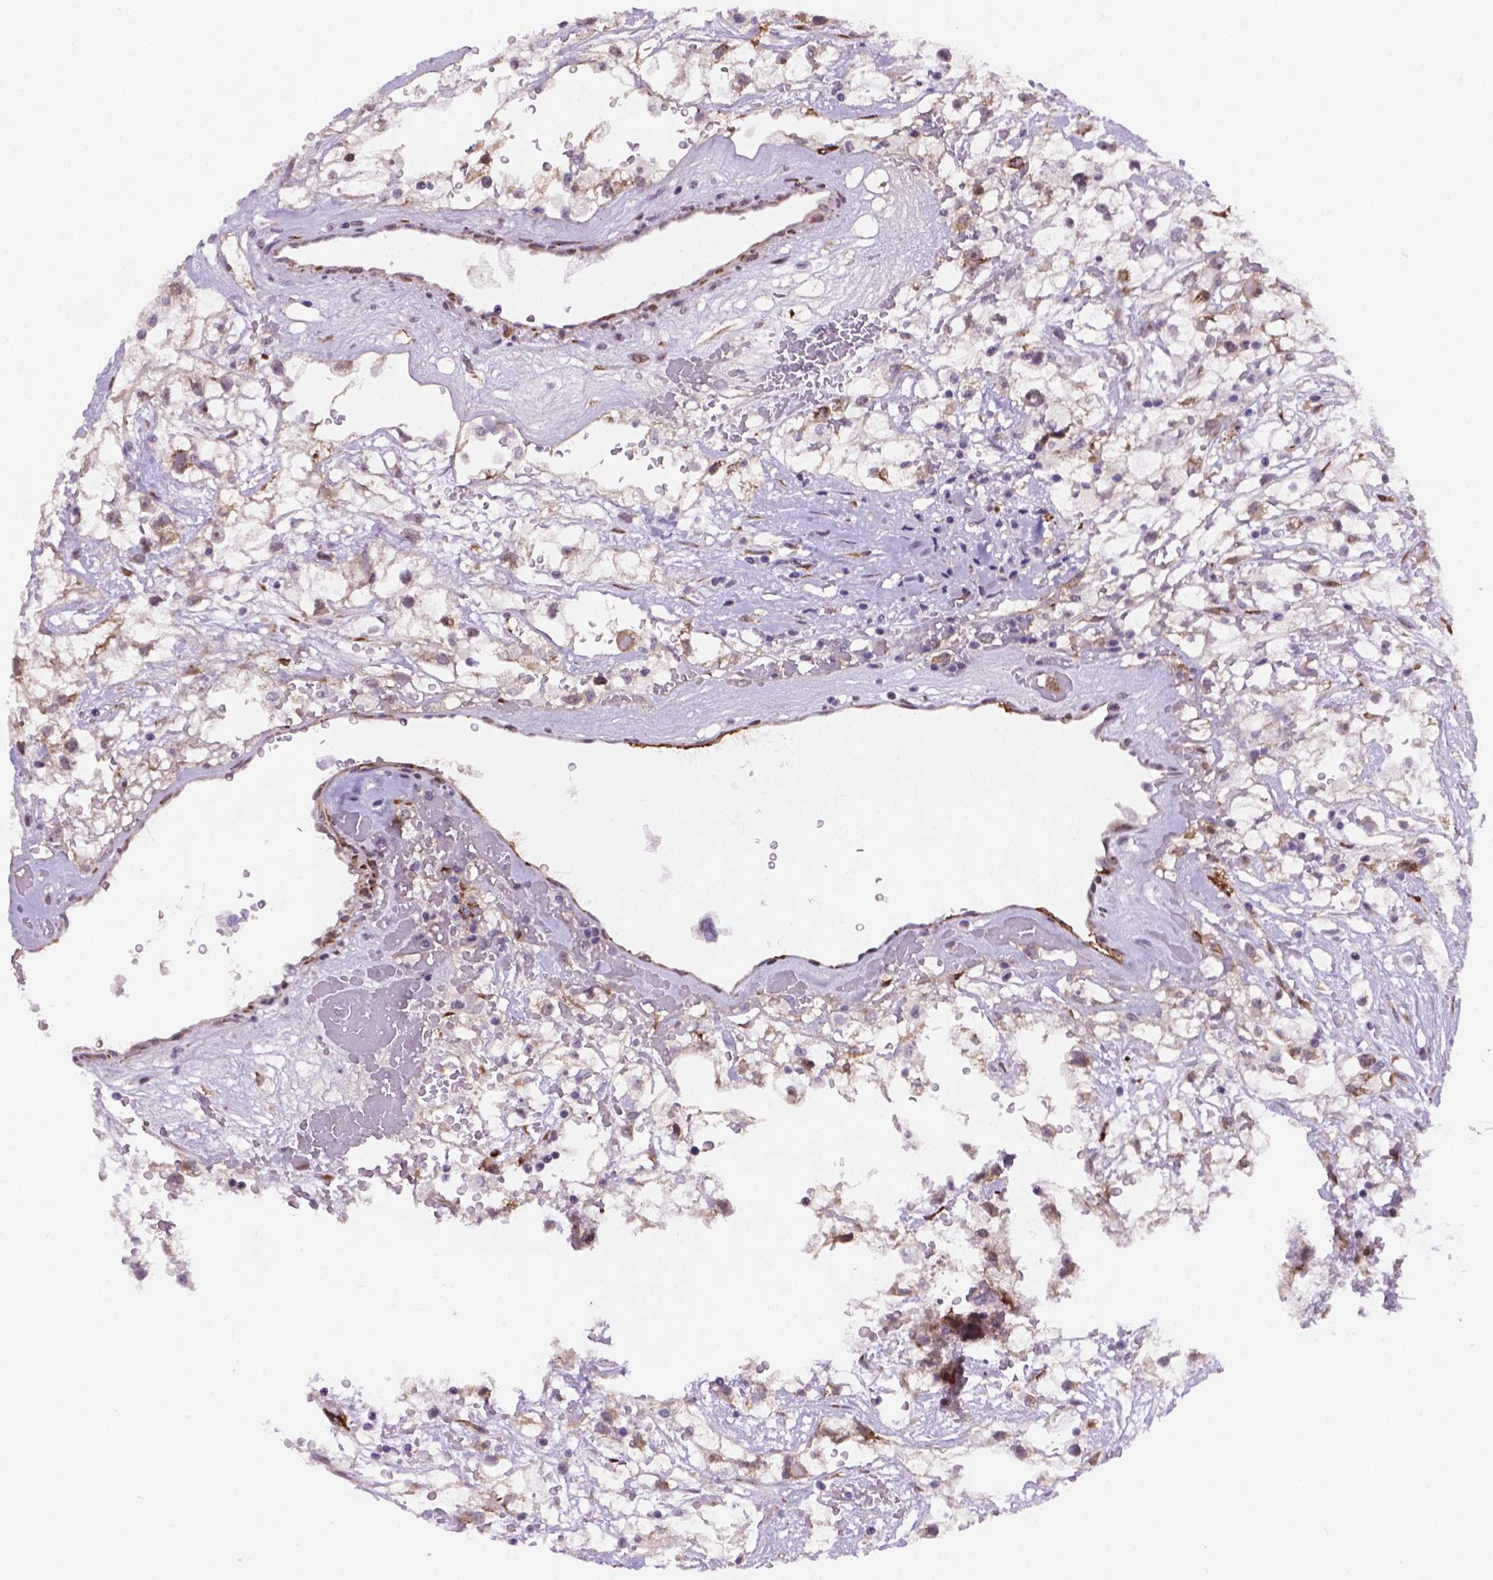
{"staining": {"intensity": "weak", "quantity": "25%-75%", "location": "cytoplasmic/membranous"}, "tissue": "renal cancer", "cell_type": "Tumor cells", "image_type": "cancer", "snomed": [{"axis": "morphology", "description": "Adenocarcinoma, NOS"}, {"axis": "topography", "description": "Kidney"}], "caption": "This is a micrograph of immunohistochemistry (IHC) staining of renal cancer (adenocarcinoma), which shows weak expression in the cytoplasmic/membranous of tumor cells.", "gene": "FNIP1", "patient": {"sex": "male", "age": 59}}